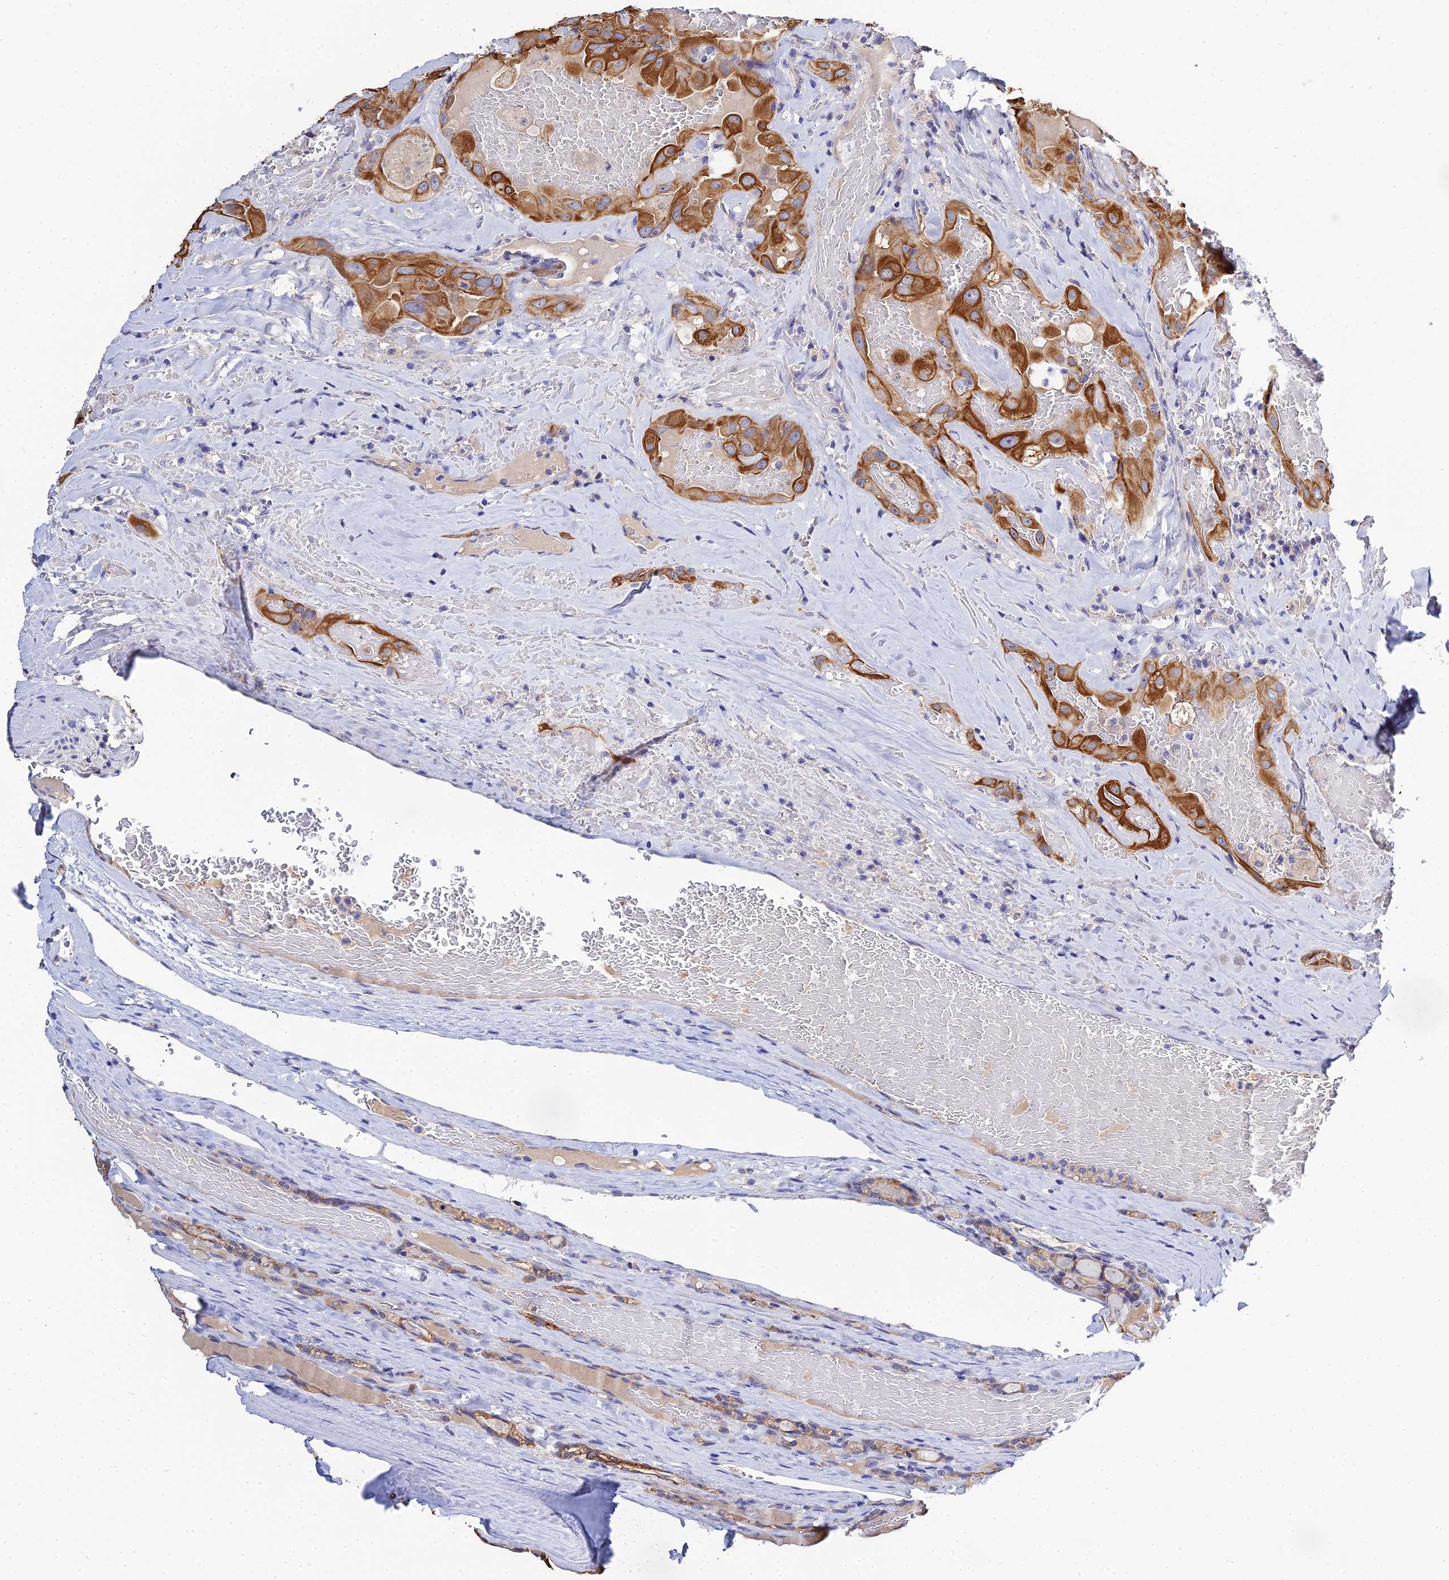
{"staining": {"intensity": "strong", "quantity": ">75%", "location": "cytoplasmic/membranous"}, "tissue": "thyroid cancer", "cell_type": "Tumor cells", "image_type": "cancer", "snomed": [{"axis": "morphology", "description": "Papillary adenocarcinoma, NOS"}, {"axis": "topography", "description": "Thyroid gland"}], "caption": "IHC staining of thyroid cancer, which displays high levels of strong cytoplasmic/membranous staining in about >75% of tumor cells indicating strong cytoplasmic/membranous protein staining. The staining was performed using DAB (brown) for protein detection and nuclei were counterstained in hematoxylin (blue).", "gene": "ZXDA", "patient": {"sex": "female", "age": 72}}